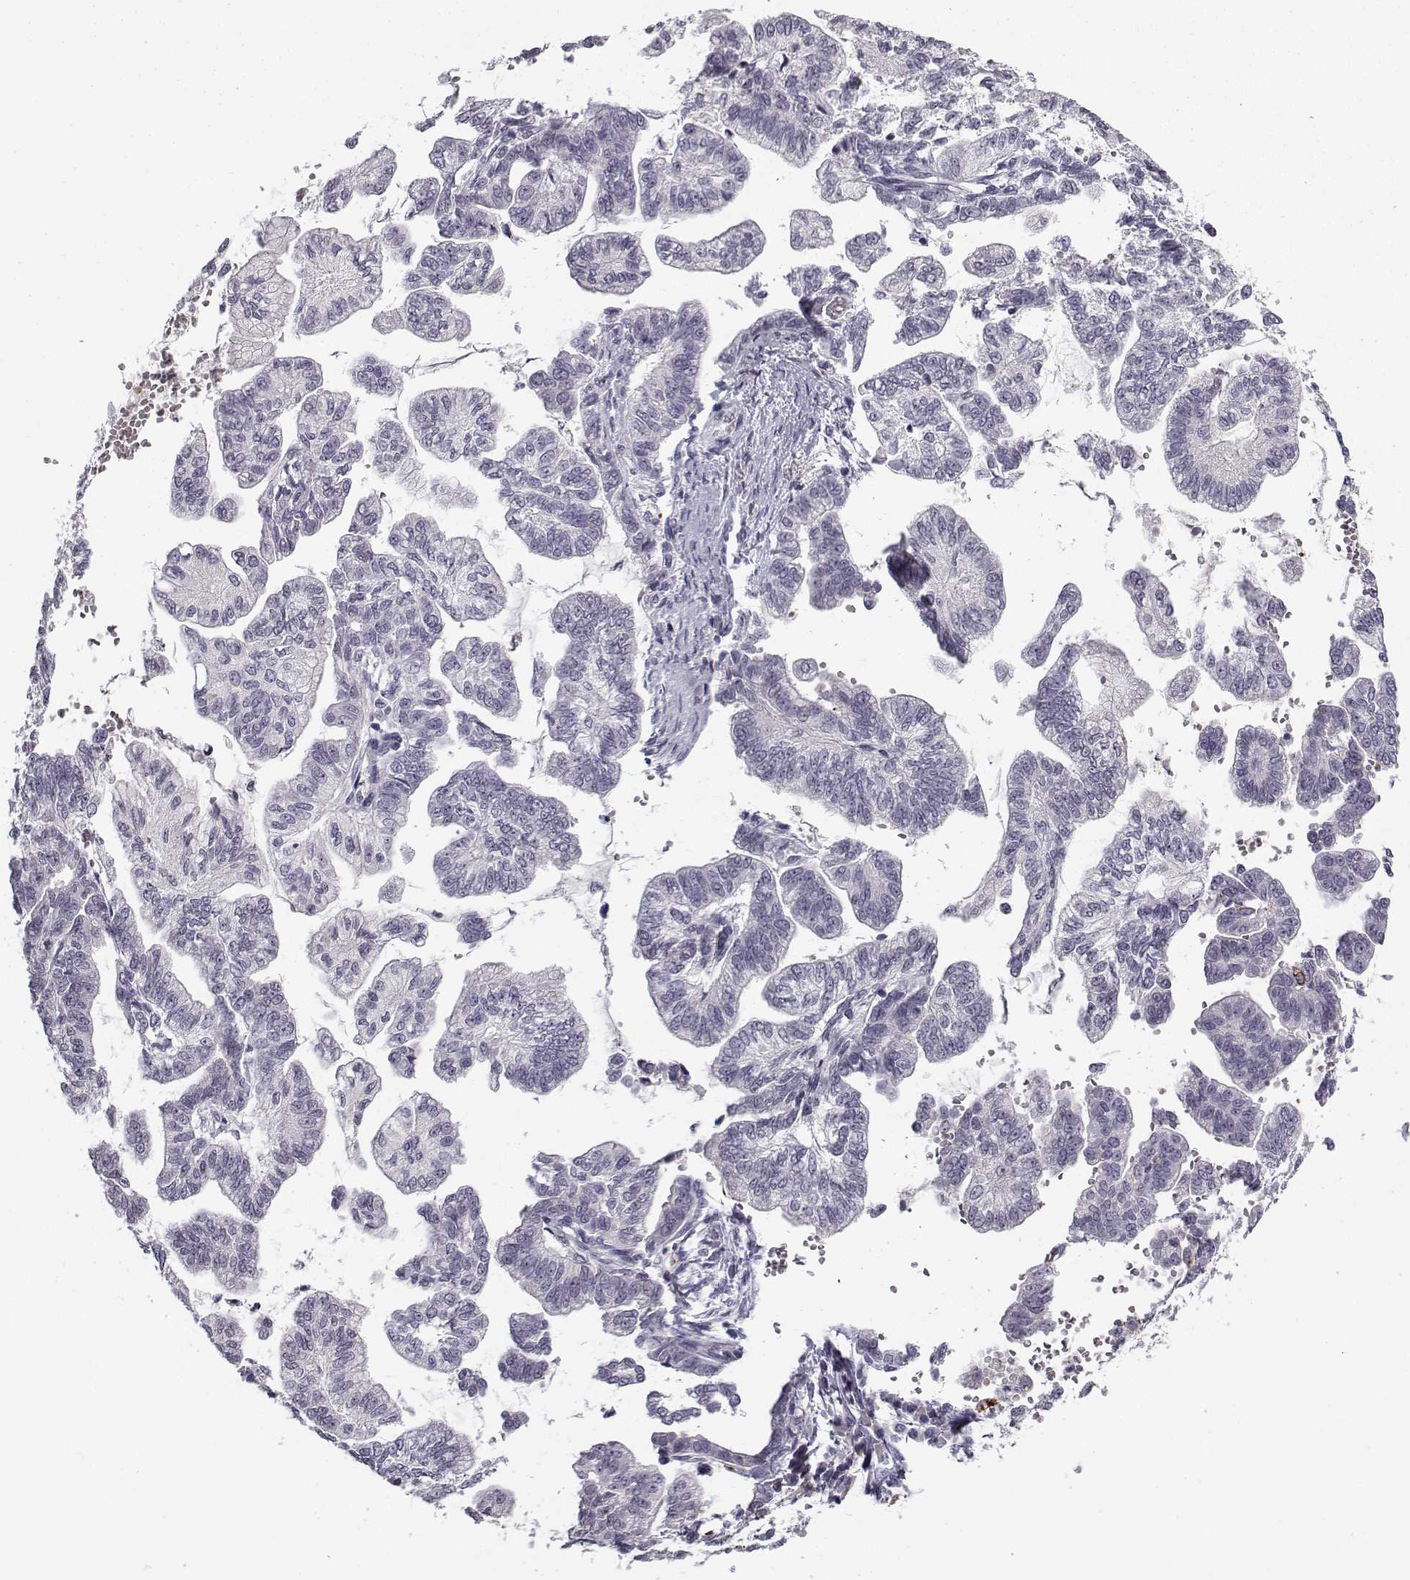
{"staining": {"intensity": "negative", "quantity": "none", "location": "none"}, "tissue": "stomach cancer", "cell_type": "Tumor cells", "image_type": "cancer", "snomed": [{"axis": "morphology", "description": "Adenocarcinoma, NOS"}, {"axis": "topography", "description": "Stomach"}], "caption": "Protein analysis of stomach cancer shows no significant positivity in tumor cells.", "gene": "SNCA", "patient": {"sex": "male", "age": 83}}